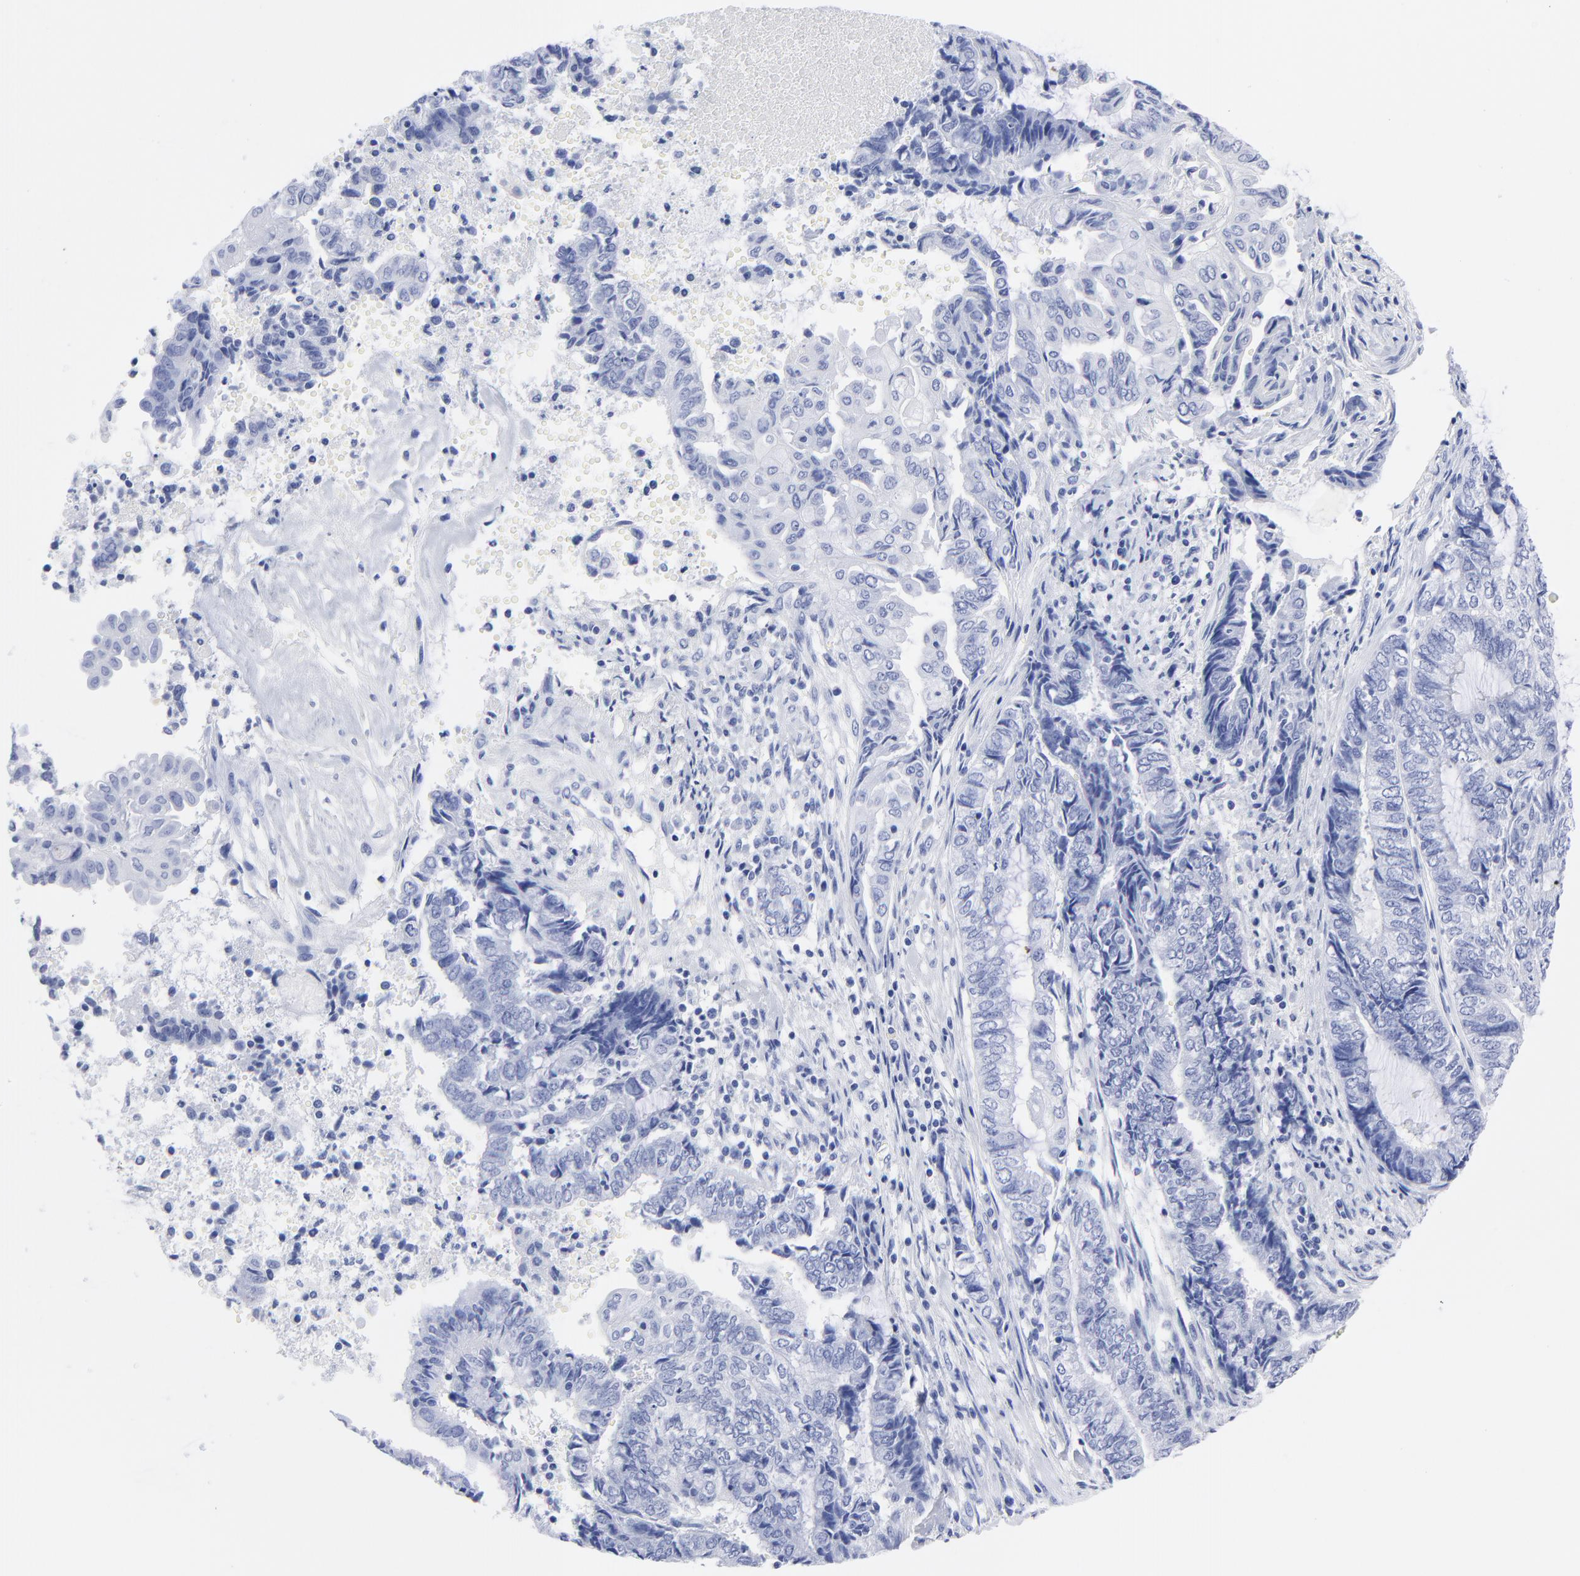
{"staining": {"intensity": "negative", "quantity": "none", "location": "none"}, "tissue": "endometrial cancer", "cell_type": "Tumor cells", "image_type": "cancer", "snomed": [{"axis": "morphology", "description": "Adenocarcinoma, NOS"}, {"axis": "topography", "description": "Uterus"}, {"axis": "topography", "description": "Endometrium"}], "caption": "Protein analysis of endometrial cancer shows no significant positivity in tumor cells.", "gene": "ACY1", "patient": {"sex": "female", "age": 70}}